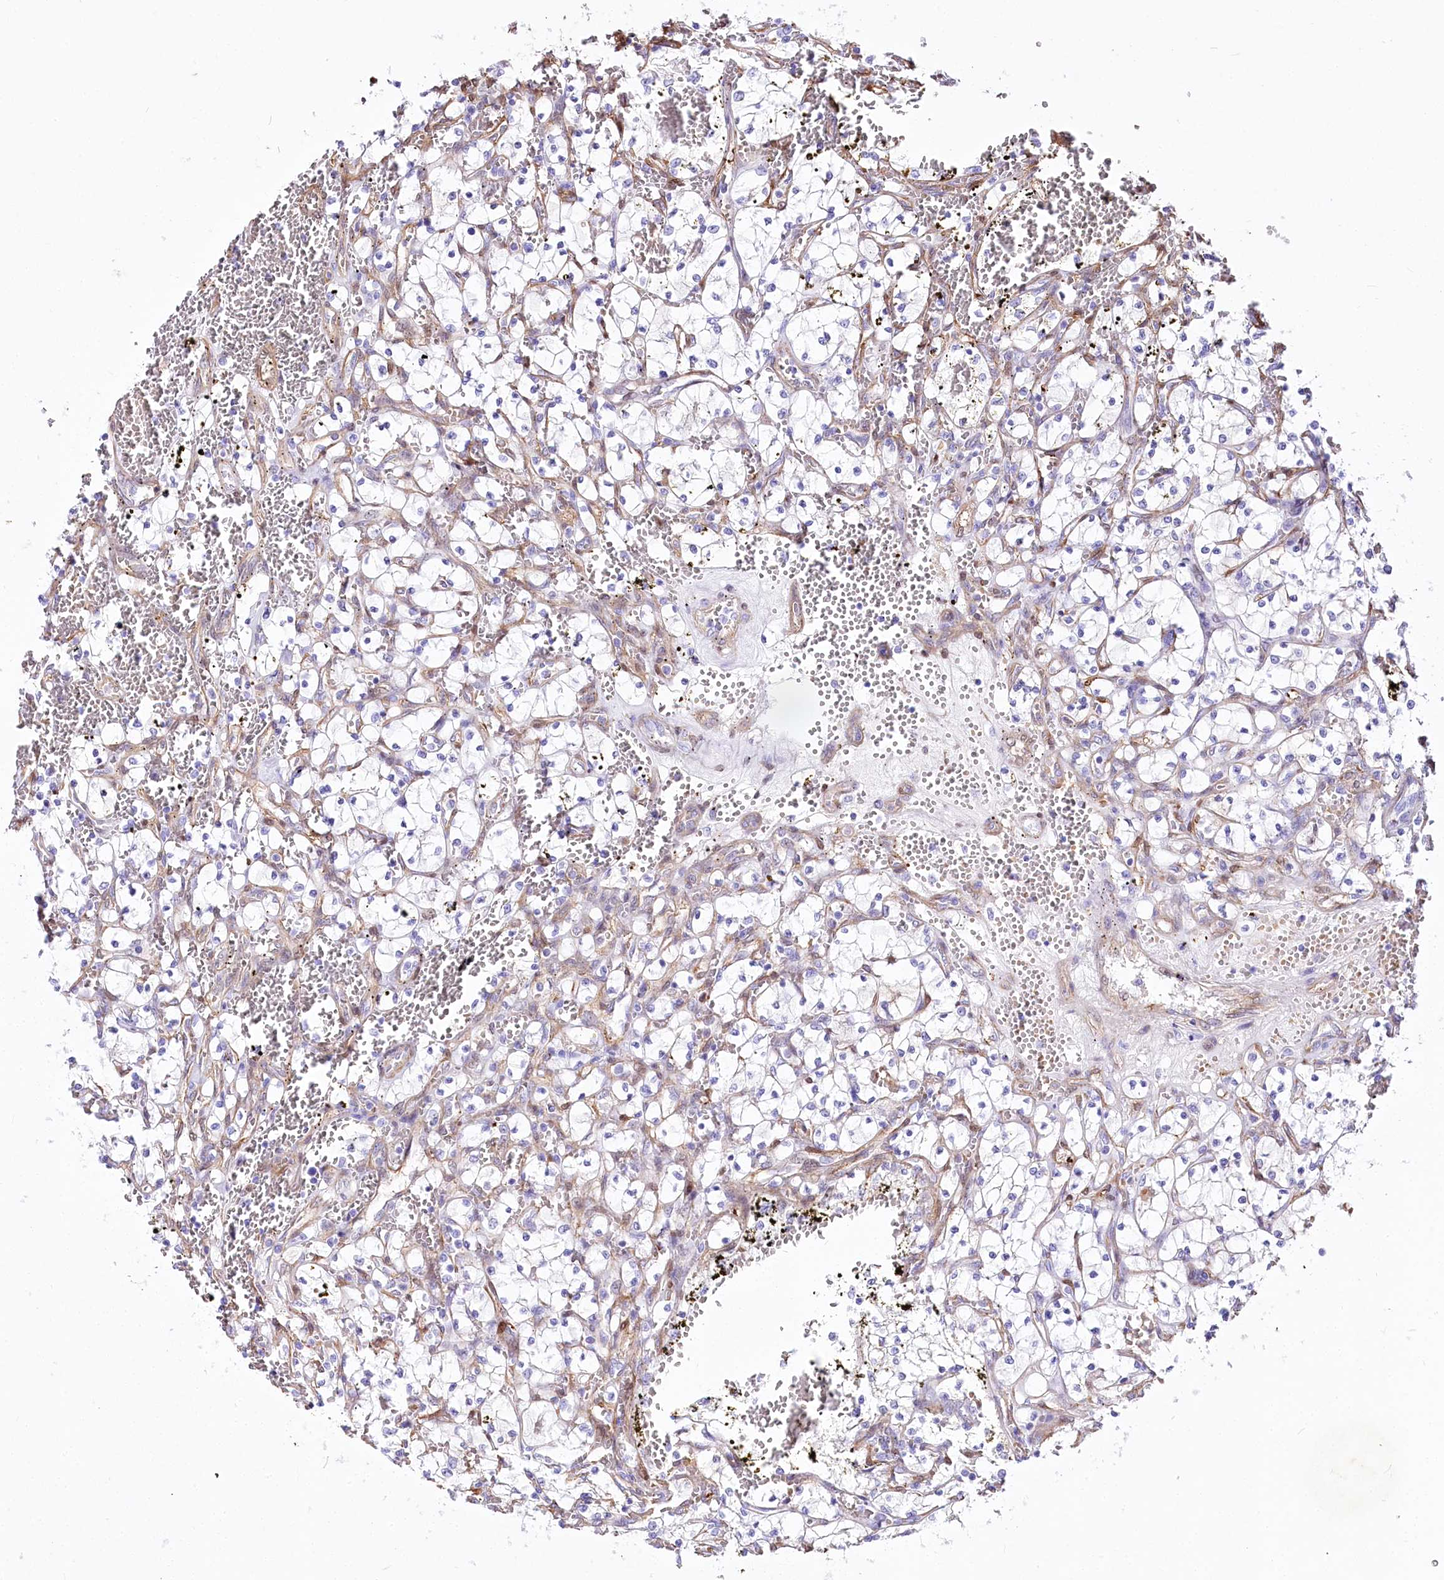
{"staining": {"intensity": "negative", "quantity": "none", "location": "none"}, "tissue": "renal cancer", "cell_type": "Tumor cells", "image_type": "cancer", "snomed": [{"axis": "morphology", "description": "Adenocarcinoma, NOS"}, {"axis": "topography", "description": "Kidney"}], "caption": "Immunohistochemistry photomicrograph of neoplastic tissue: human adenocarcinoma (renal) stained with DAB (3,3'-diaminobenzidine) demonstrates no significant protein staining in tumor cells.", "gene": "PTMS", "patient": {"sex": "female", "age": 69}}